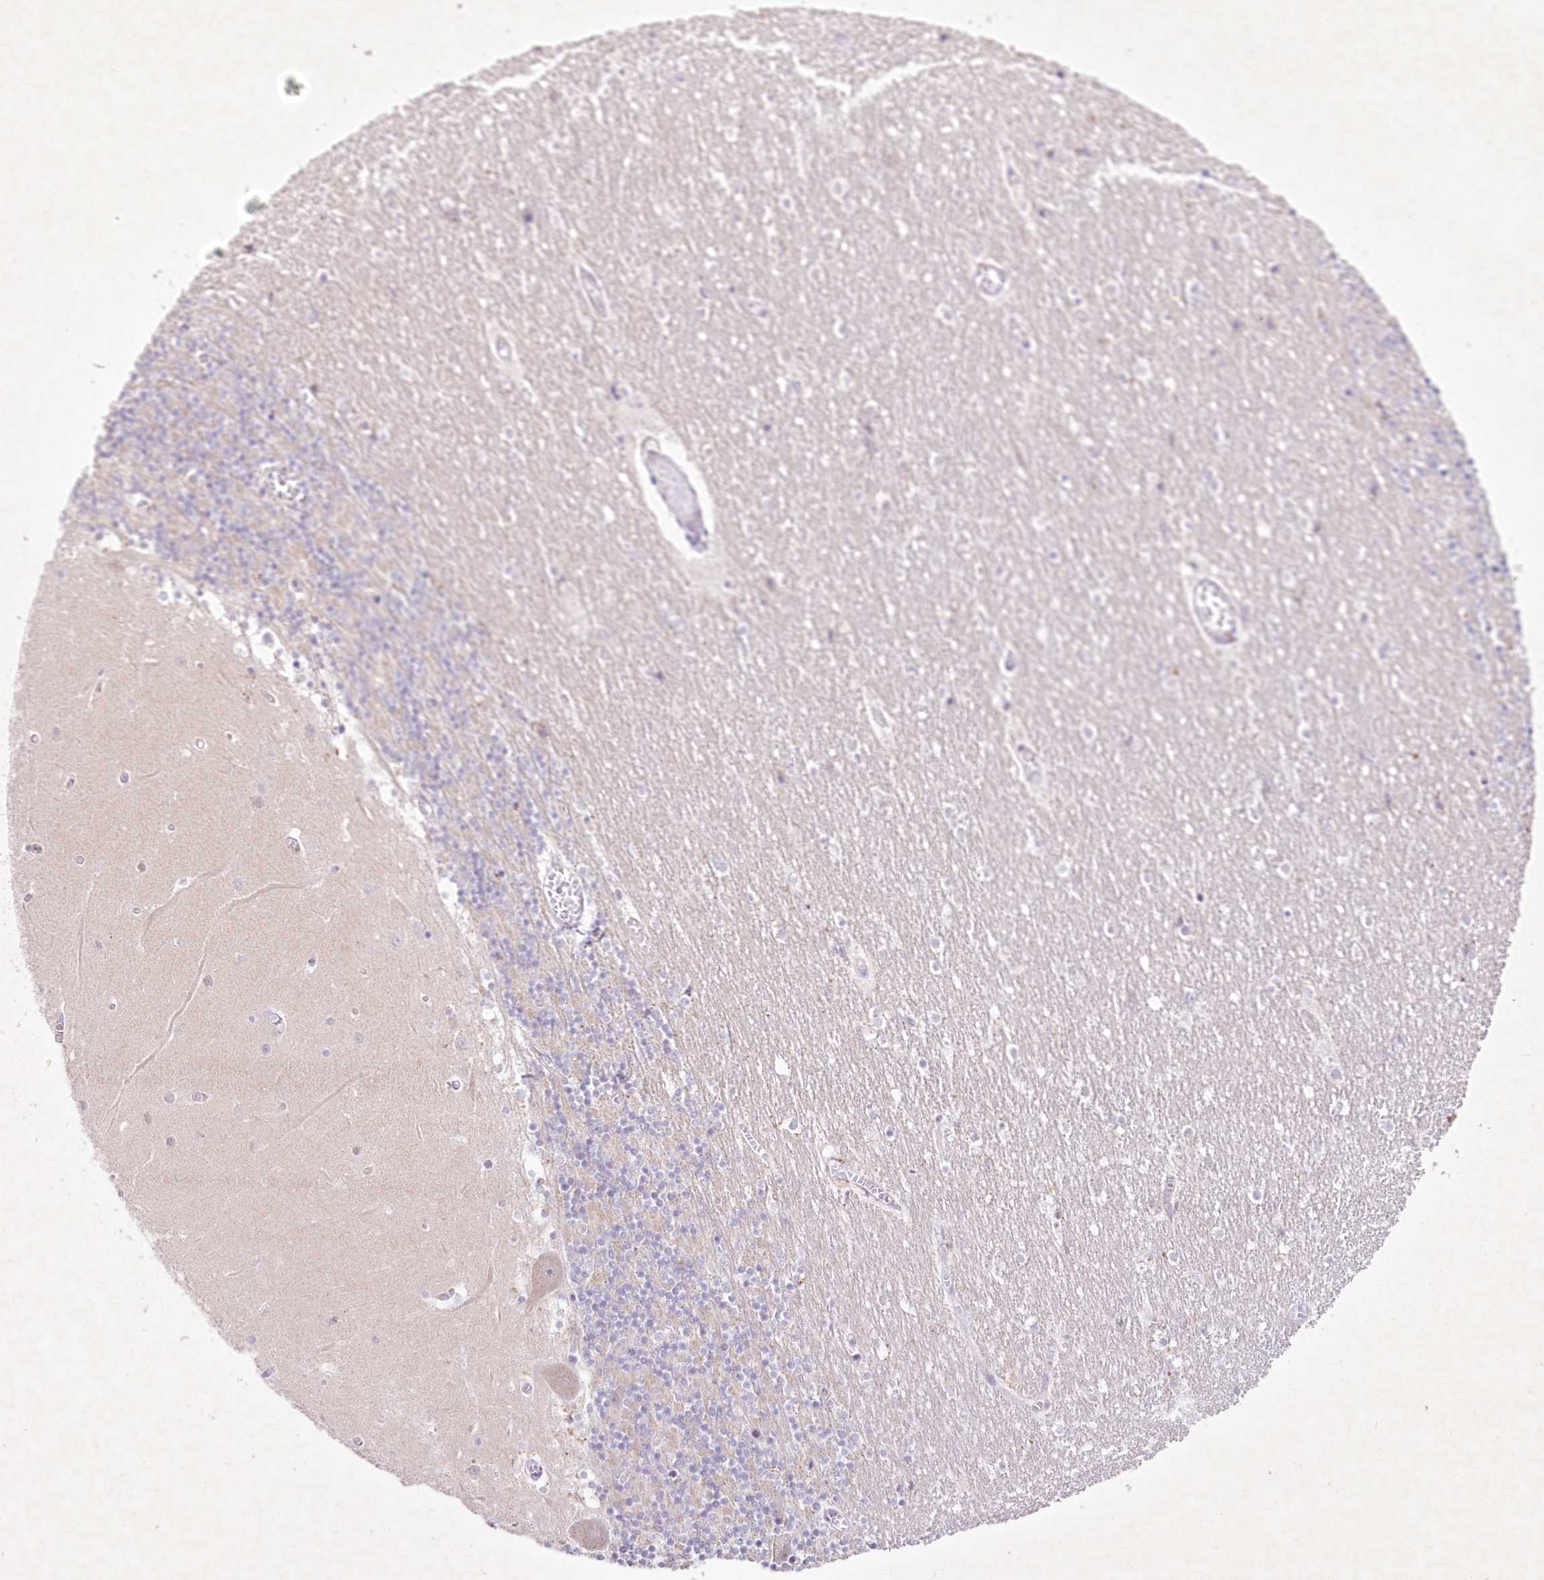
{"staining": {"intensity": "negative", "quantity": "none", "location": "none"}, "tissue": "cerebellum", "cell_type": "Cells in granular layer", "image_type": "normal", "snomed": [{"axis": "morphology", "description": "Normal tissue, NOS"}, {"axis": "topography", "description": "Cerebellum"}], "caption": "Cerebellum stained for a protein using immunohistochemistry demonstrates no positivity cells in granular layer.", "gene": "ENSG00000275740", "patient": {"sex": "female", "age": 28}}